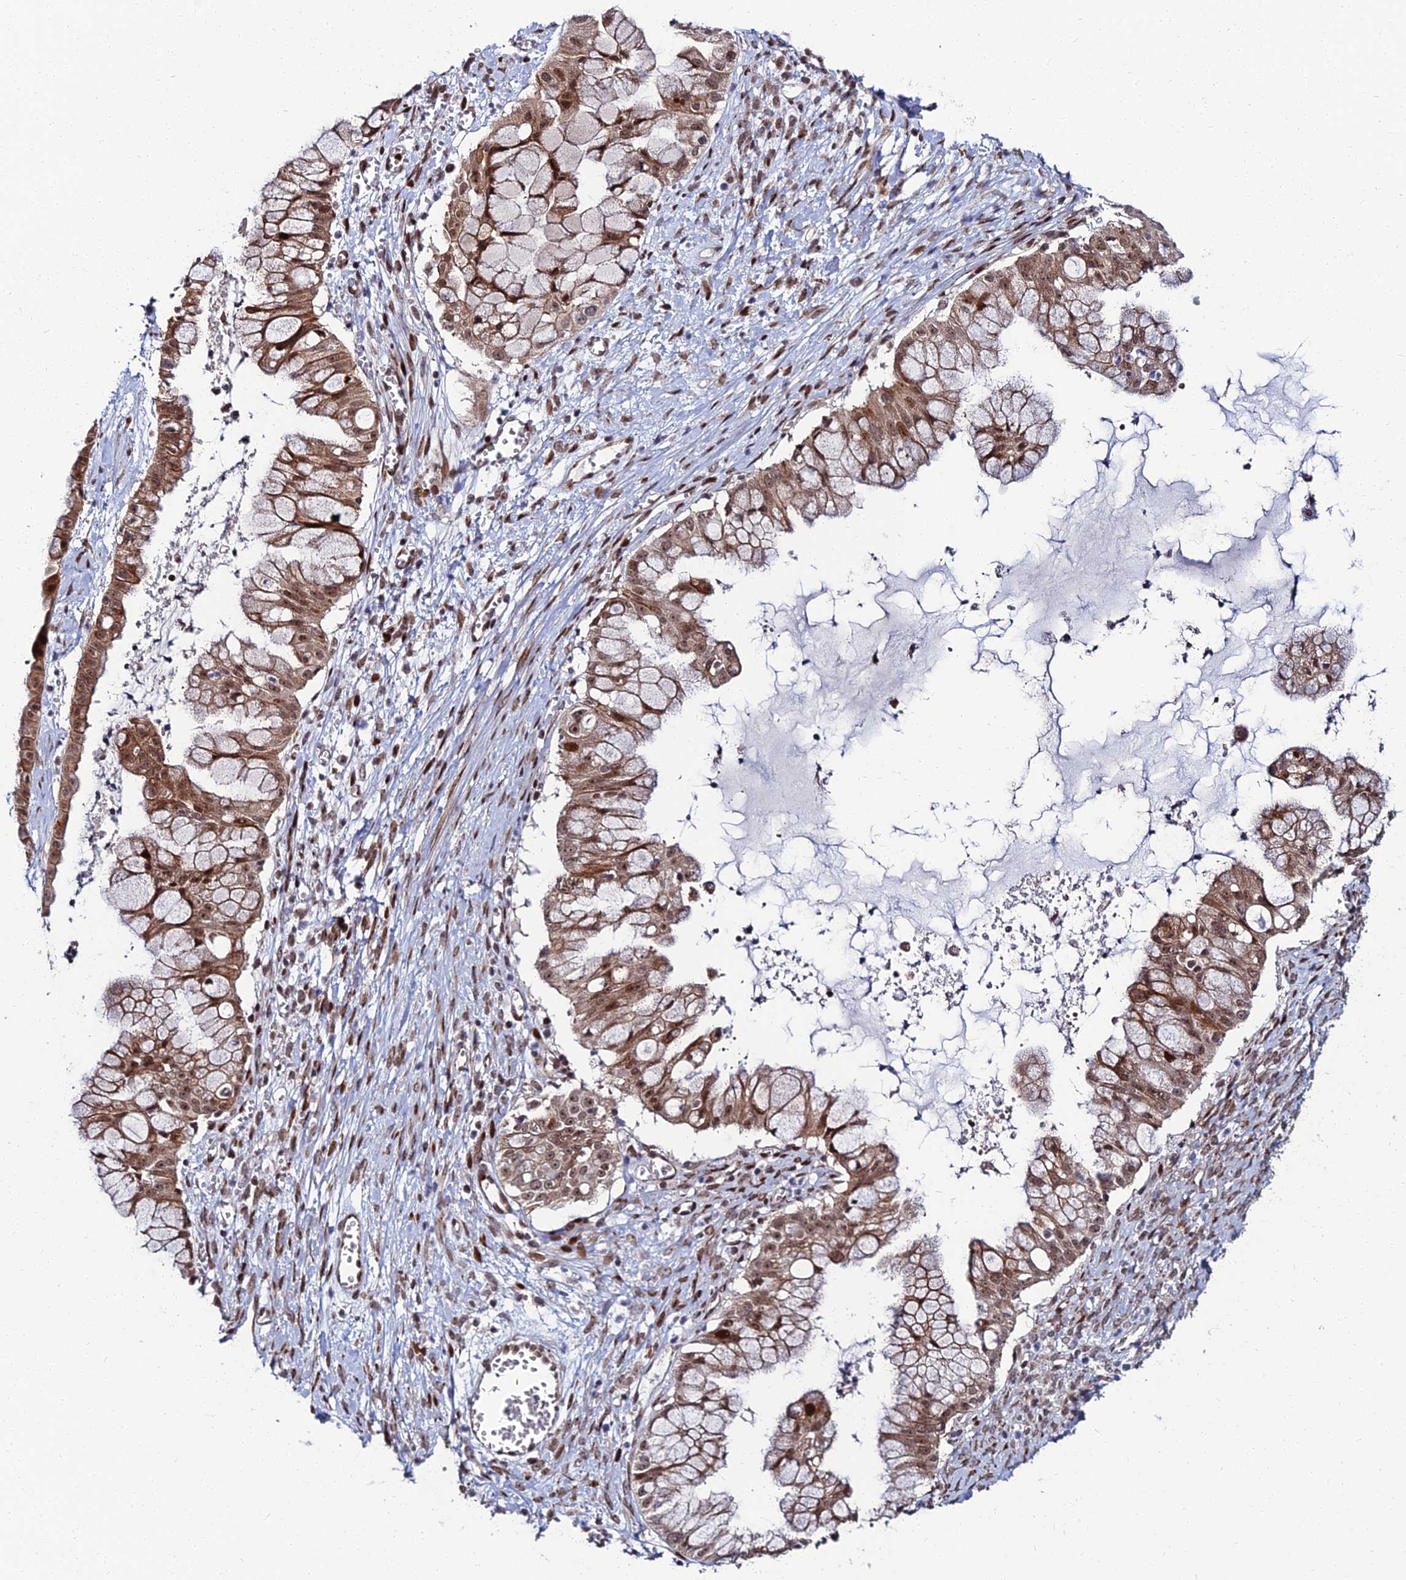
{"staining": {"intensity": "moderate", "quantity": ">75%", "location": "cytoplasmic/membranous,nuclear"}, "tissue": "ovarian cancer", "cell_type": "Tumor cells", "image_type": "cancer", "snomed": [{"axis": "morphology", "description": "Cystadenocarcinoma, mucinous, NOS"}, {"axis": "topography", "description": "Ovary"}], "caption": "There is medium levels of moderate cytoplasmic/membranous and nuclear staining in tumor cells of ovarian mucinous cystadenocarcinoma, as demonstrated by immunohistochemical staining (brown color).", "gene": "ZNF668", "patient": {"sex": "female", "age": 70}}